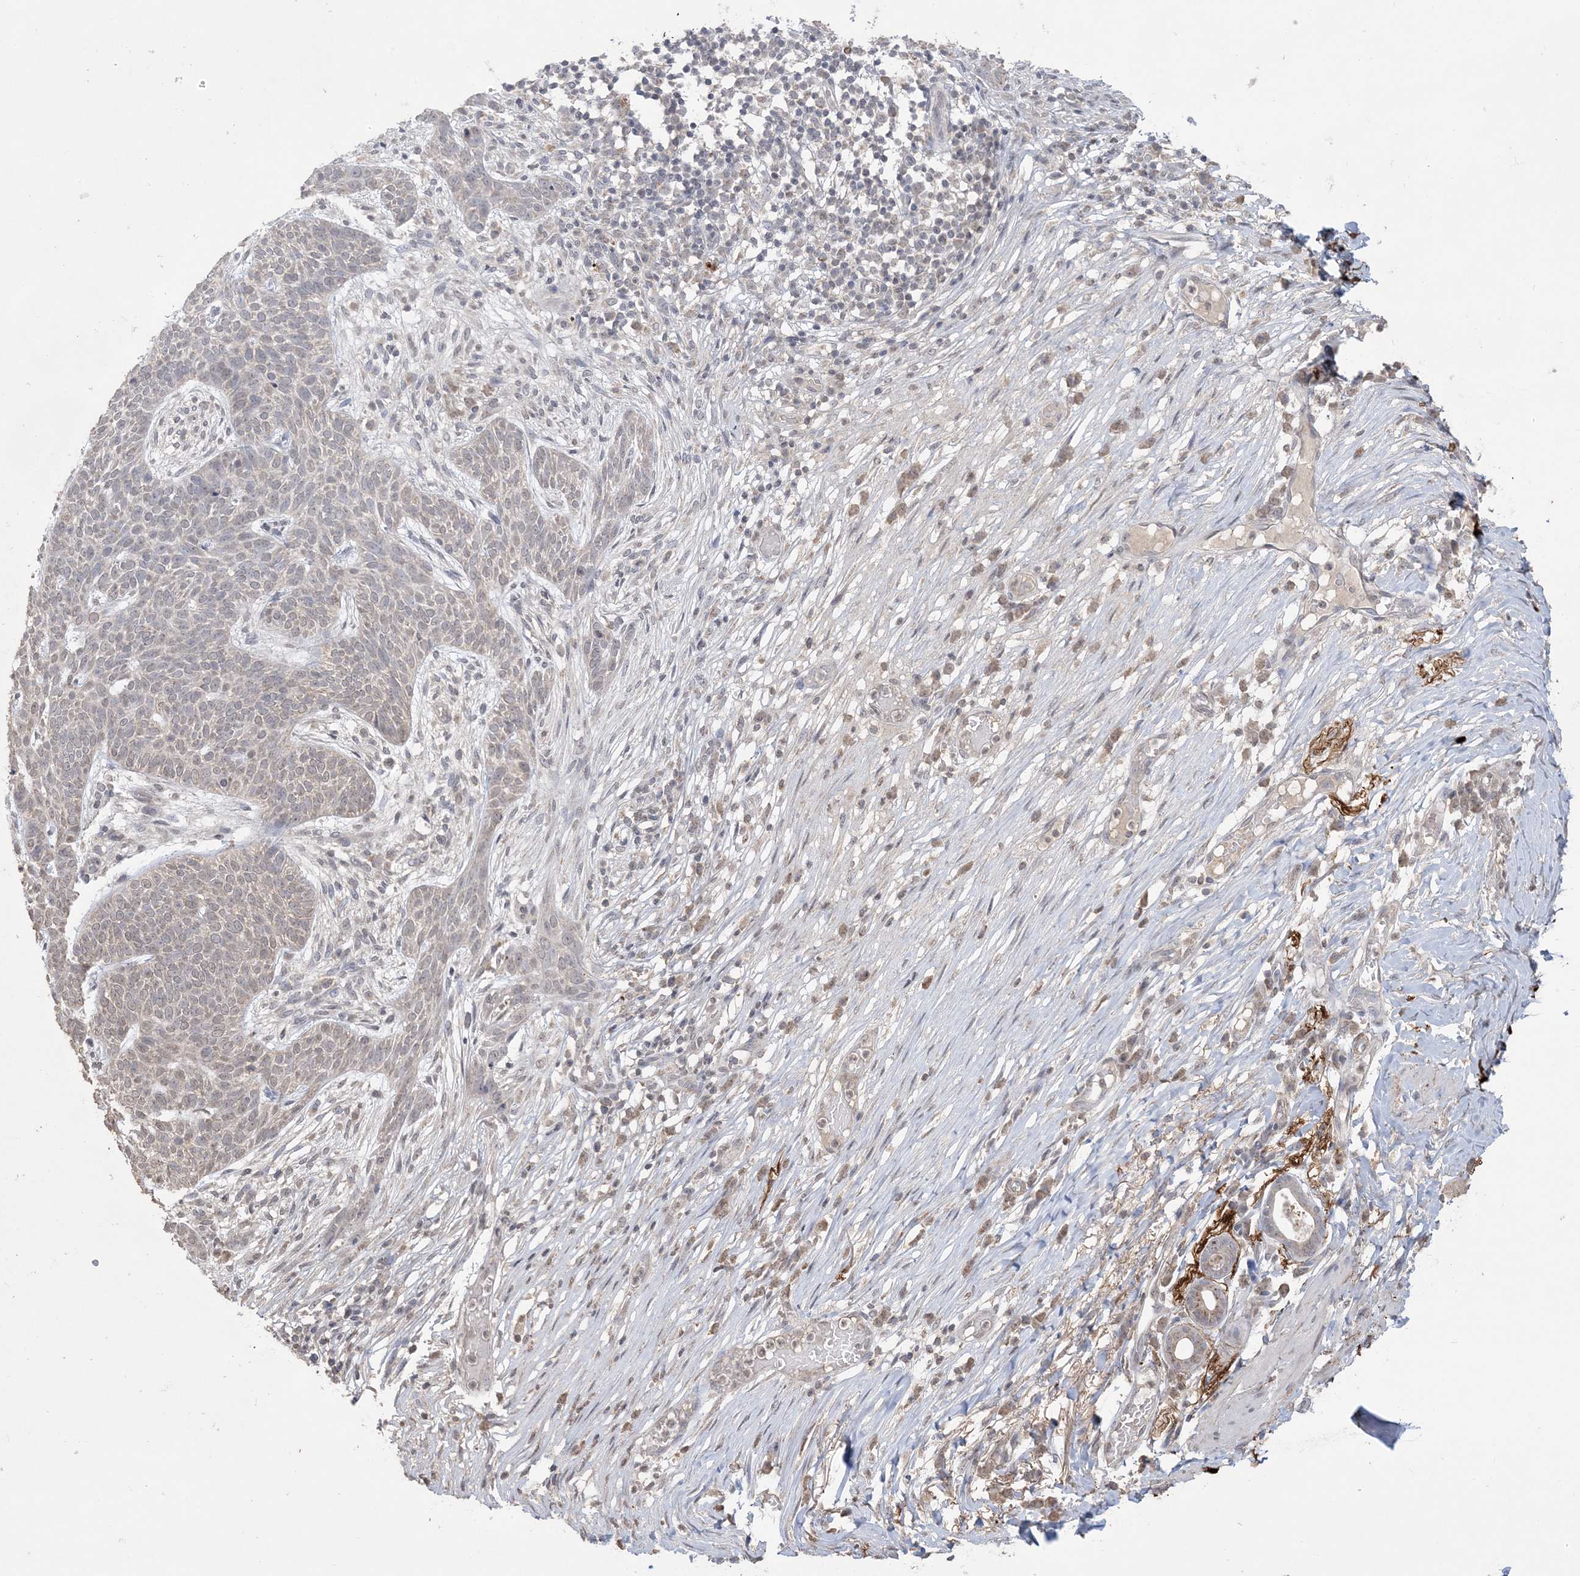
{"staining": {"intensity": "weak", "quantity": "25%-75%", "location": "cytoplasmic/membranous,nuclear"}, "tissue": "skin cancer", "cell_type": "Tumor cells", "image_type": "cancer", "snomed": [{"axis": "morphology", "description": "Normal tissue, NOS"}, {"axis": "morphology", "description": "Basal cell carcinoma"}, {"axis": "topography", "description": "Skin"}], "caption": "Protein staining by immunohistochemistry displays weak cytoplasmic/membranous and nuclear expression in approximately 25%-75% of tumor cells in skin basal cell carcinoma.", "gene": "XRN1", "patient": {"sex": "male", "age": 64}}